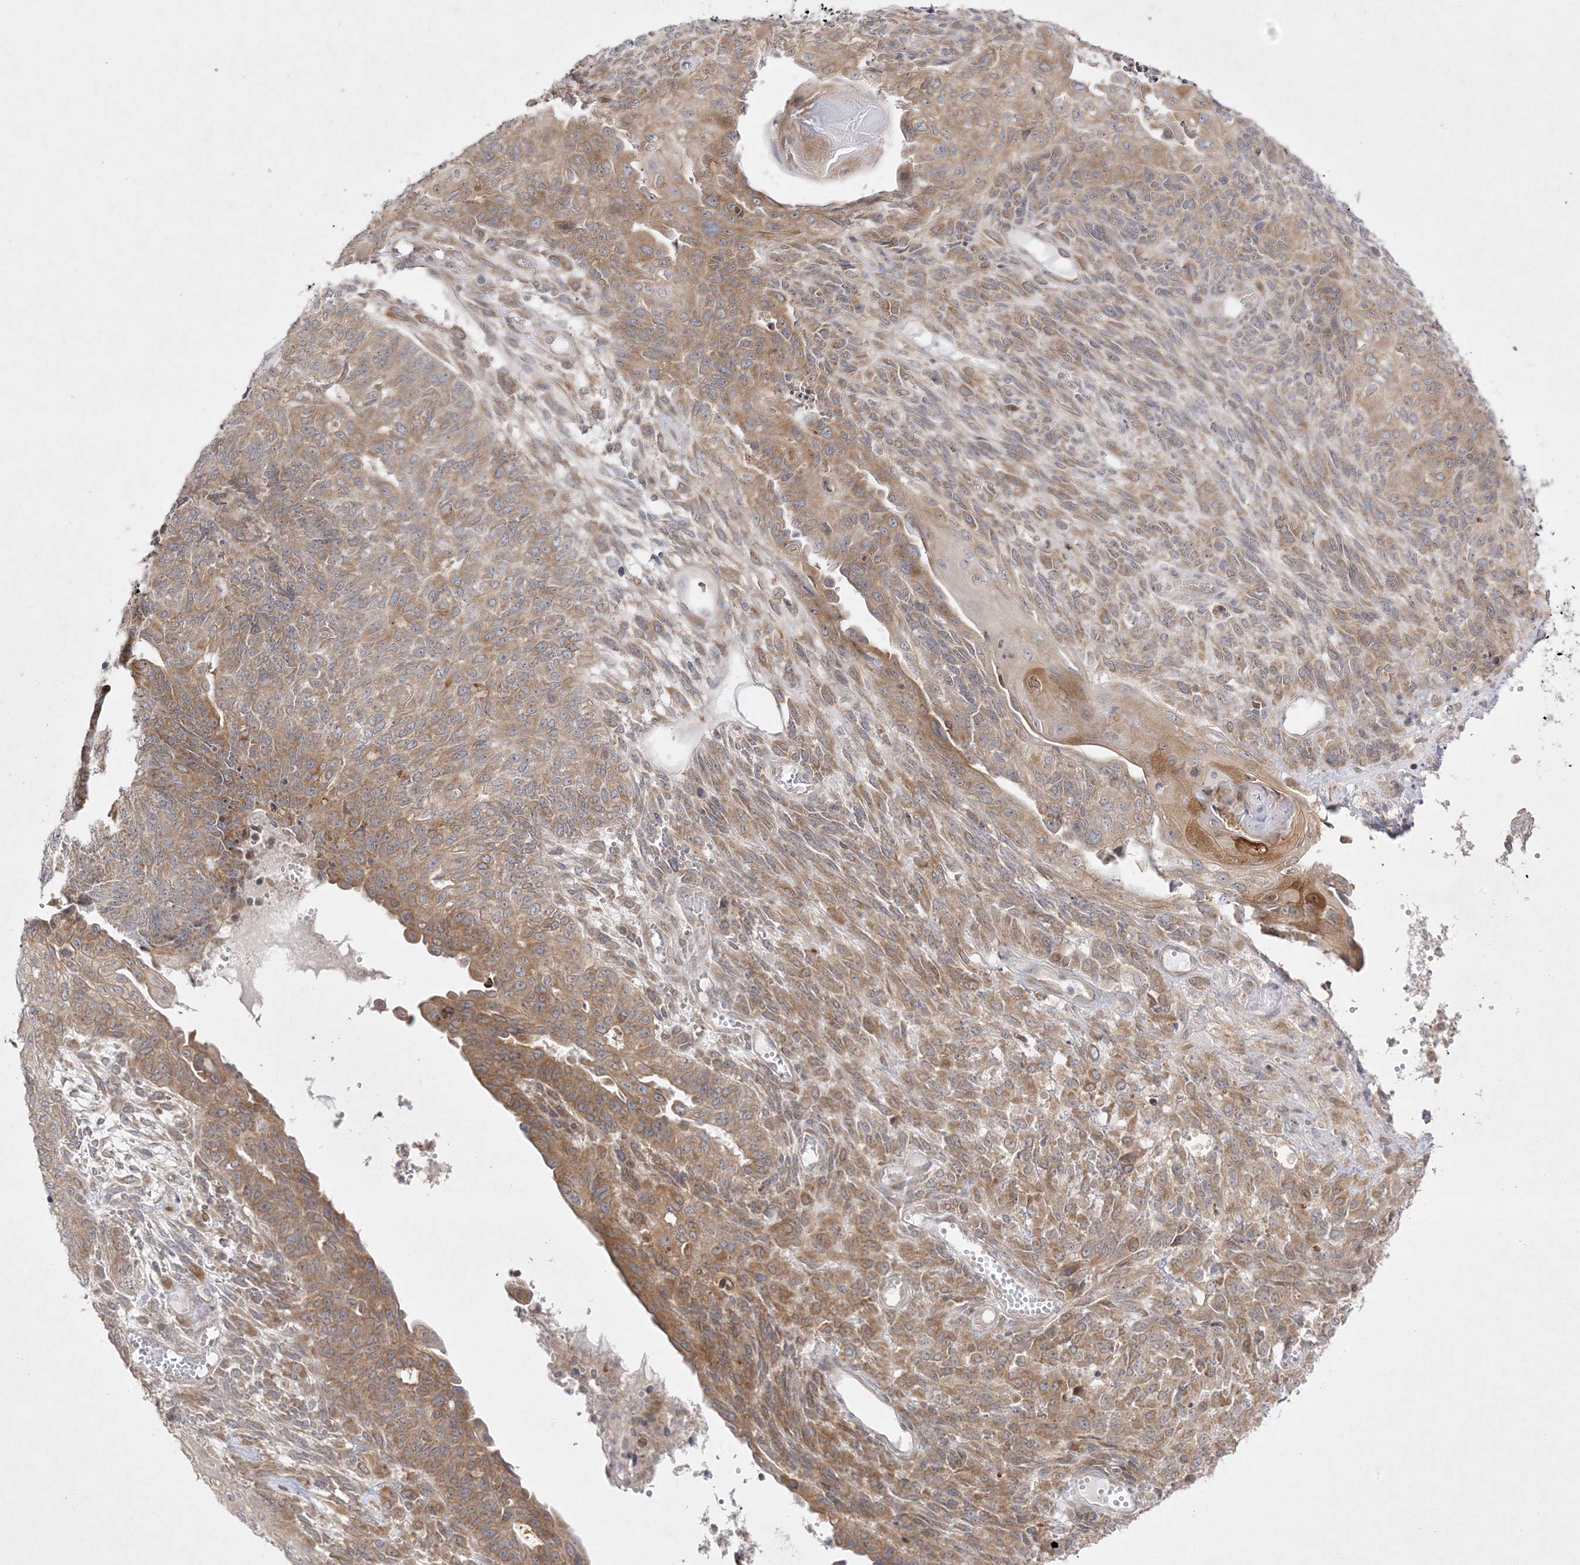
{"staining": {"intensity": "moderate", "quantity": ">75%", "location": "cytoplasmic/membranous"}, "tissue": "endometrial cancer", "cell_type": "Tumor cells", "image_type": "cancer", "snomed": [{"axis": "morphology", "description": "Adenocarcinoma, NOS"}, {"axis": "topography", "description": "Endometrium"}], "caption": "Moderate cytoplasmic/membranous staining for a protein is seen in about >75% of tumor cells of adenocarcinoma (endometrial) using IHC.", "gene": "C2CD2", "patient": {"sex": "female", "age": 32}}